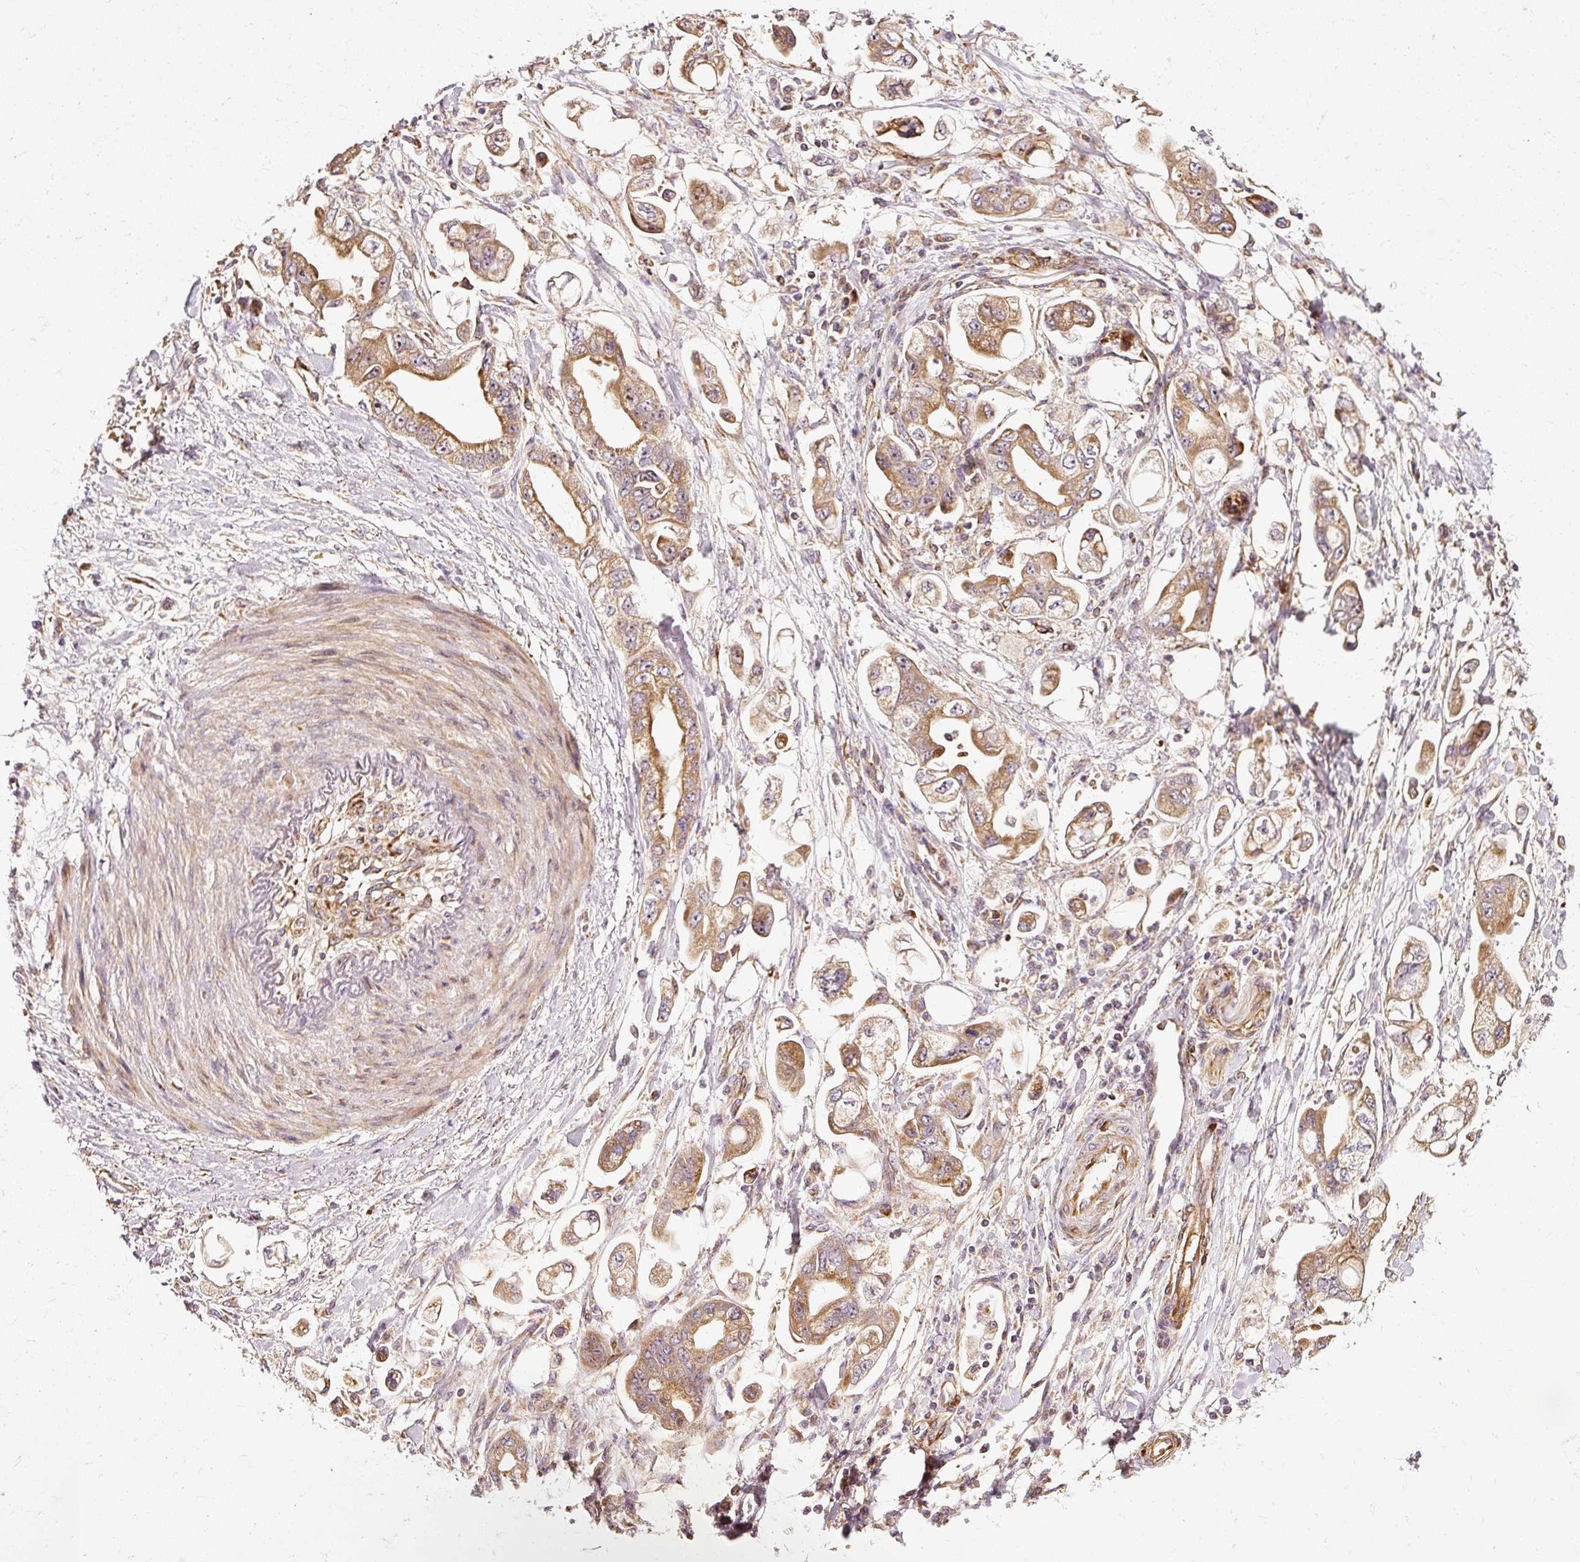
{"staining": {"intensity": "moderate", "quantity": ">75%", "location": "cytoplasmic/membranous"}, "tissue": "stomach cancer", "cell_type": "Tumor cells", "image_type": "cancer", "snomed": [{"axis": "morphology", "description": "Adenocarcinoma, NOS"}, {"axis": "topography", "description": "Stomach"}], "caption": "Adenocarcinoma (stomach) was stained to show a protein in brown. There is medium levels of moderate cytoplasmic/membranous expression in about >75% of tumor cells.", "gene": "ISCU", "patient": {"sex": "male", "age": 62}}